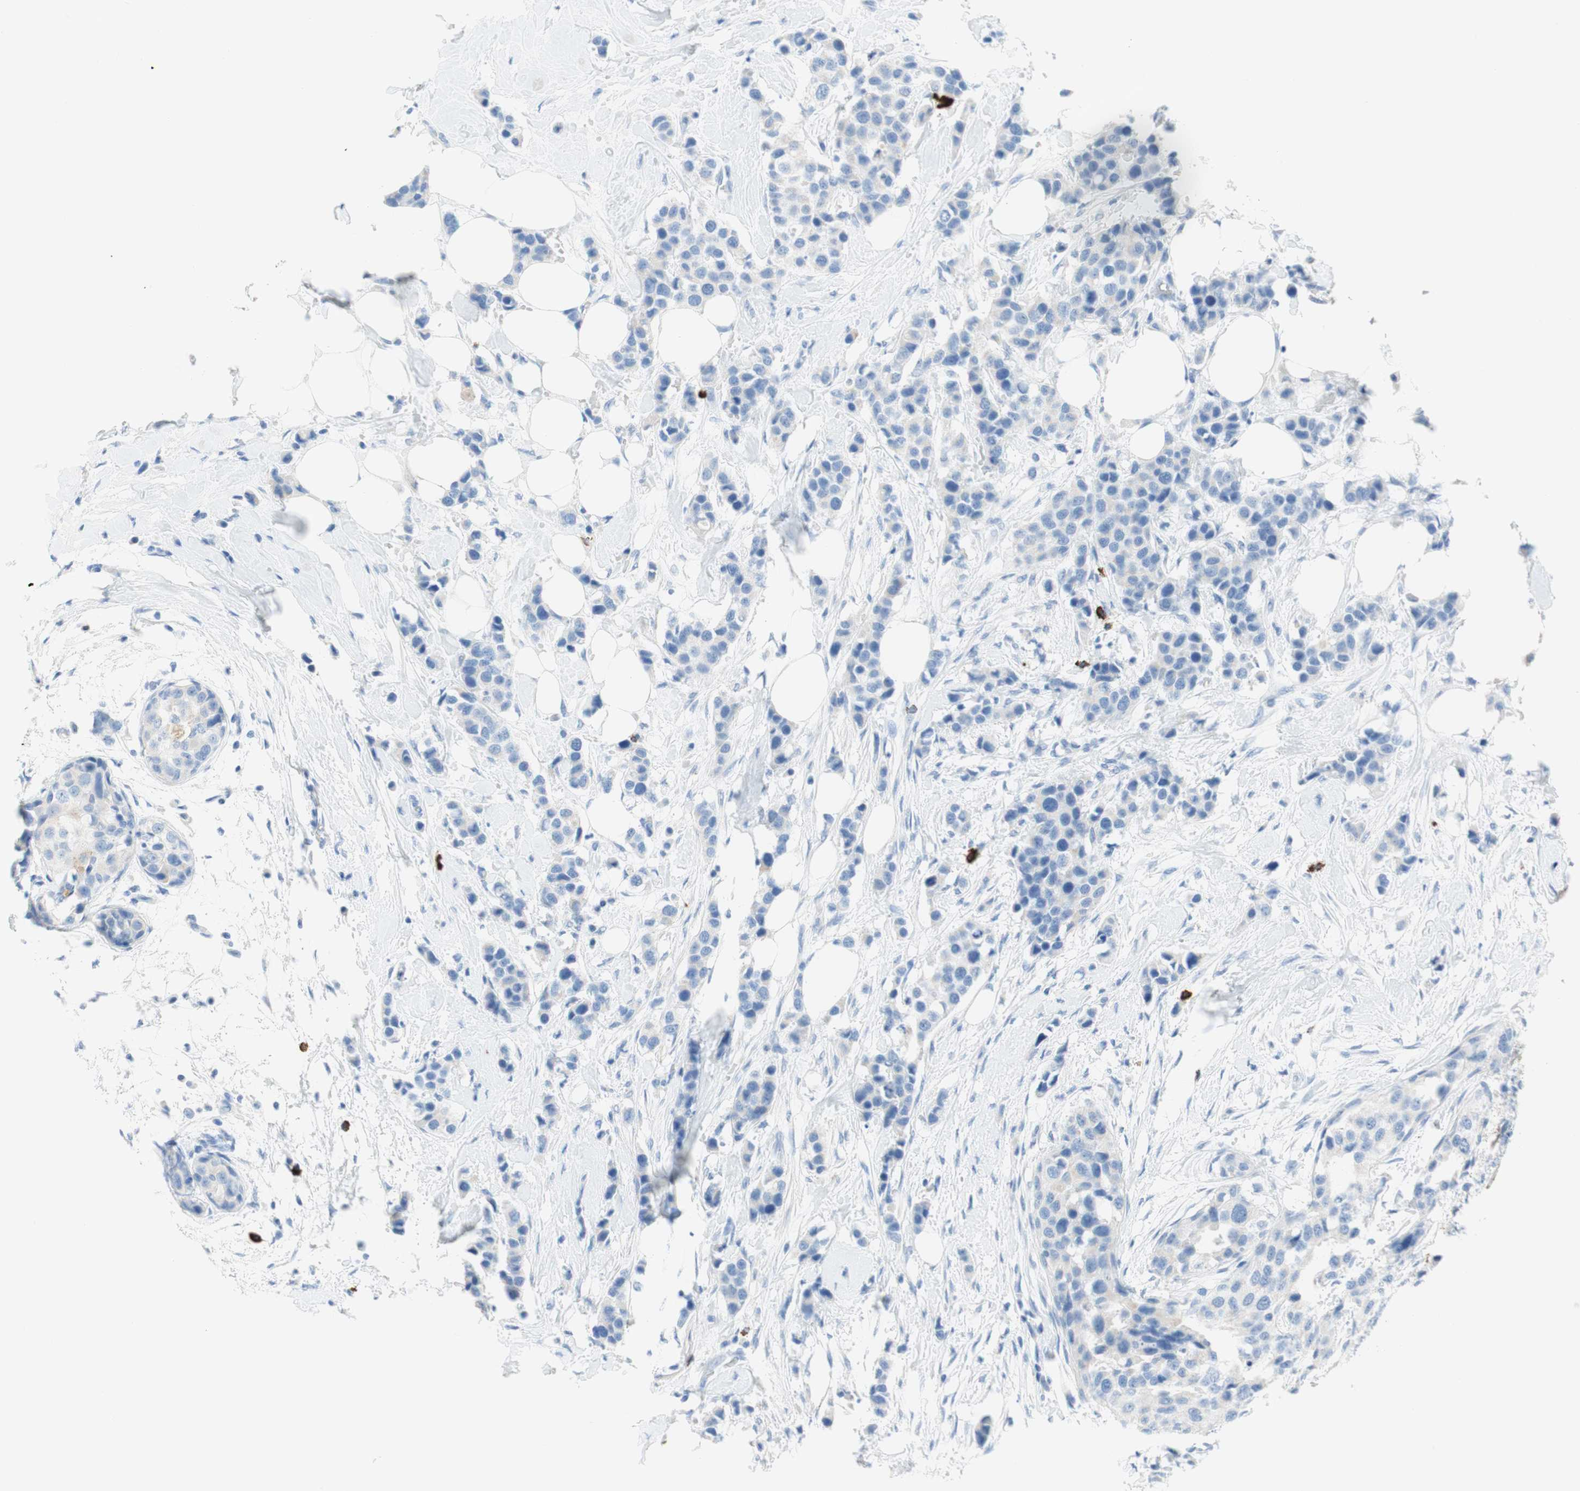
{"staining": {"intensity": "negative", "quantity": "none", "location": "none"}, "tissue": "breast cancer", "cell_type": "Tumor cells", "image_type": "cancer", "snomed": [{"axis": "morphology", "description": "Normal tissue, NOS"}, {"axis": "morphology", "description": "Duct carcinoma"}, {"axis": "topography", "description": "Breast"}], "caption": "Breast cancer was stained to show a protein in brown. There is no significant staining in tumor cells. The staining is performed using DAB (3,3'-diaminobenzidine) brown chromogen with nuclei counter-stained in using hematoxylin.", "gene": "CEACAM1", "patient": {"sex": "female", "age": 50}}